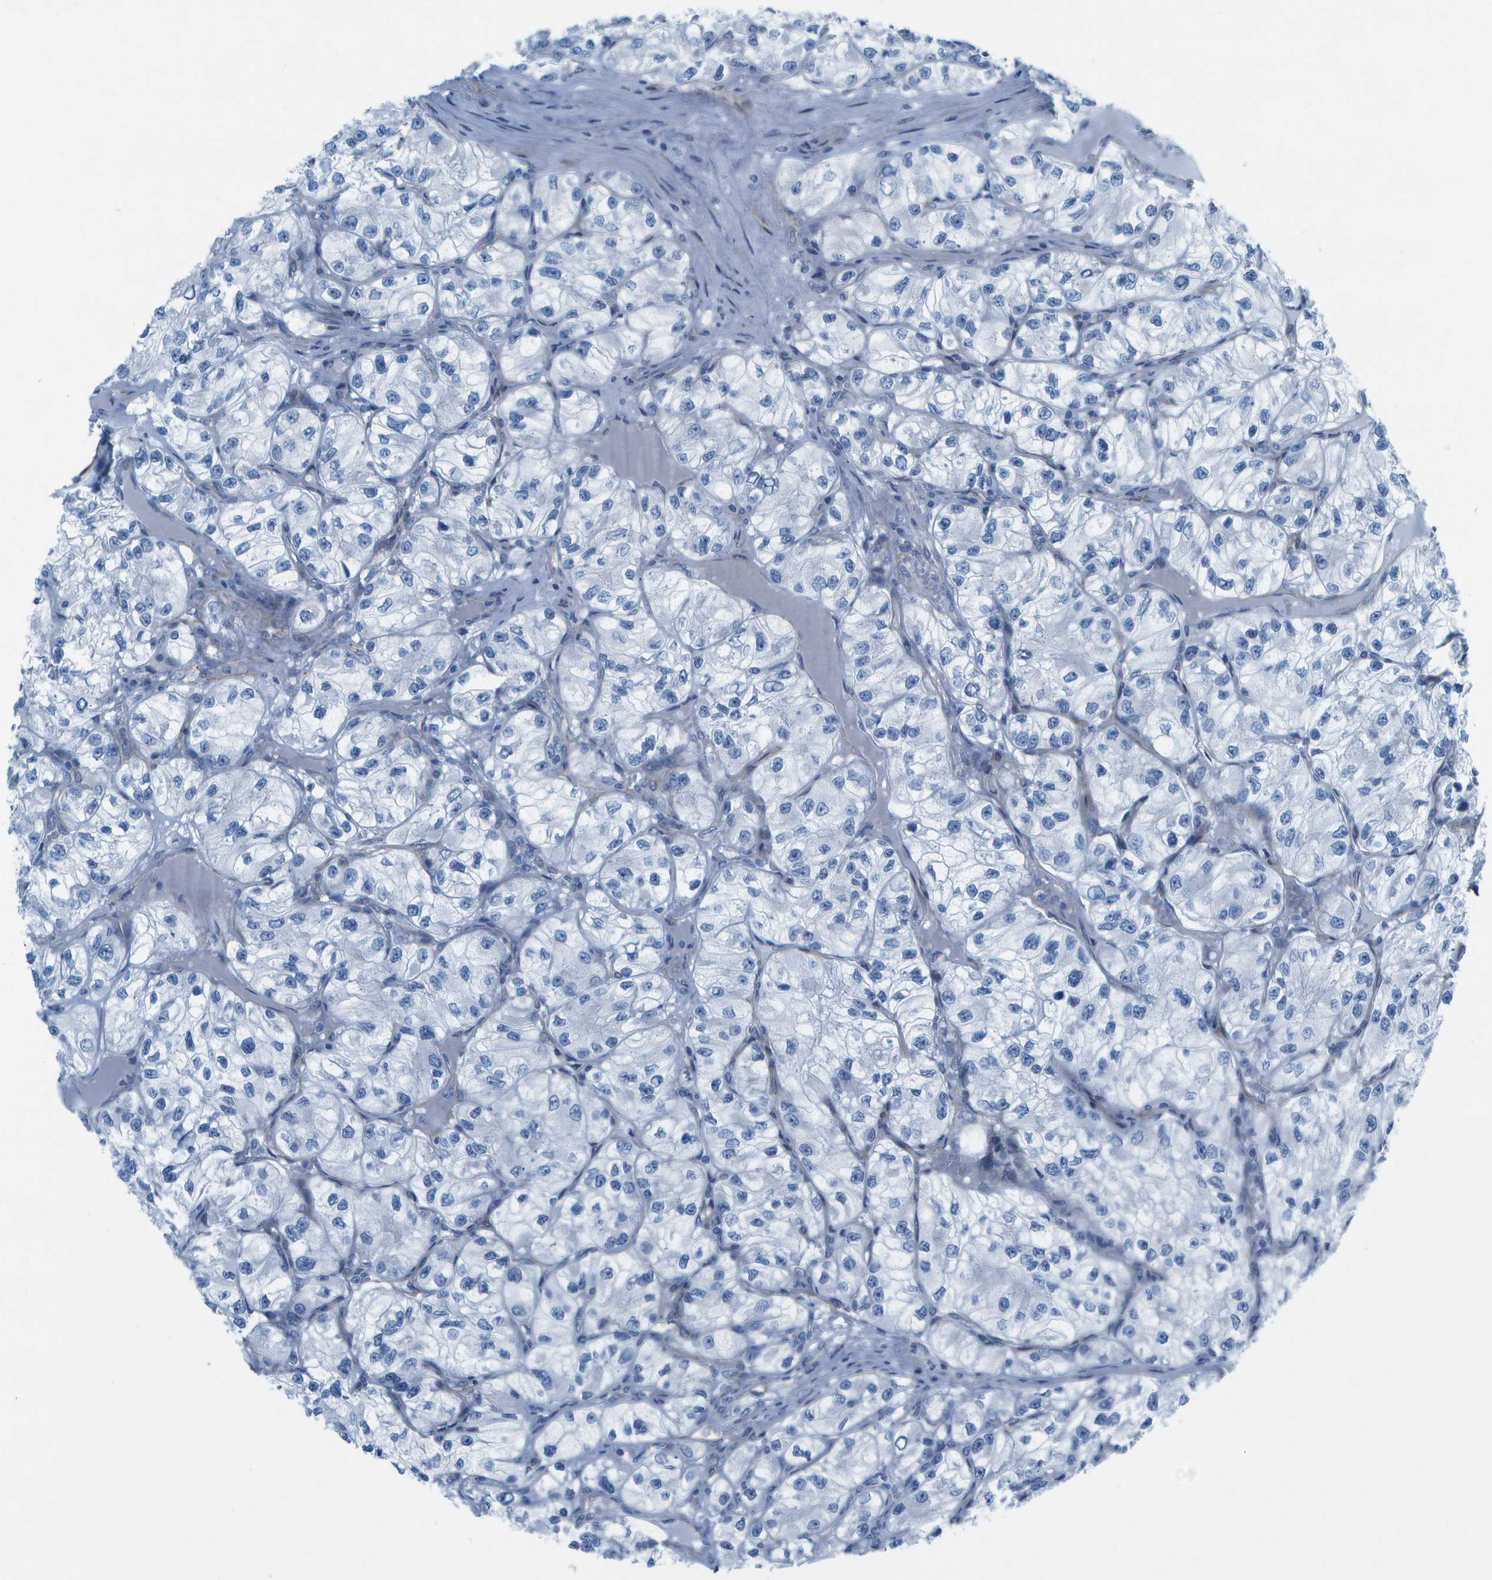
{"staining": {"intensity": "negative", "quantity": "none", "location": "none"}, "tissue": "renal cancer", "cell_type": "Tumor cells", "image_type": "cancer", "snomed": [{"axis": "morphology", "description": "Adenocarcinoma, NOS"}, {"axis": "topography", "description": "Kidney"}], "caption": "This is an IHC image of human adenocarcinoma (renal). There is no staining in tumor cells.", "gene": "SORBS3", "patient": {"sex": "female", "age": 57}}